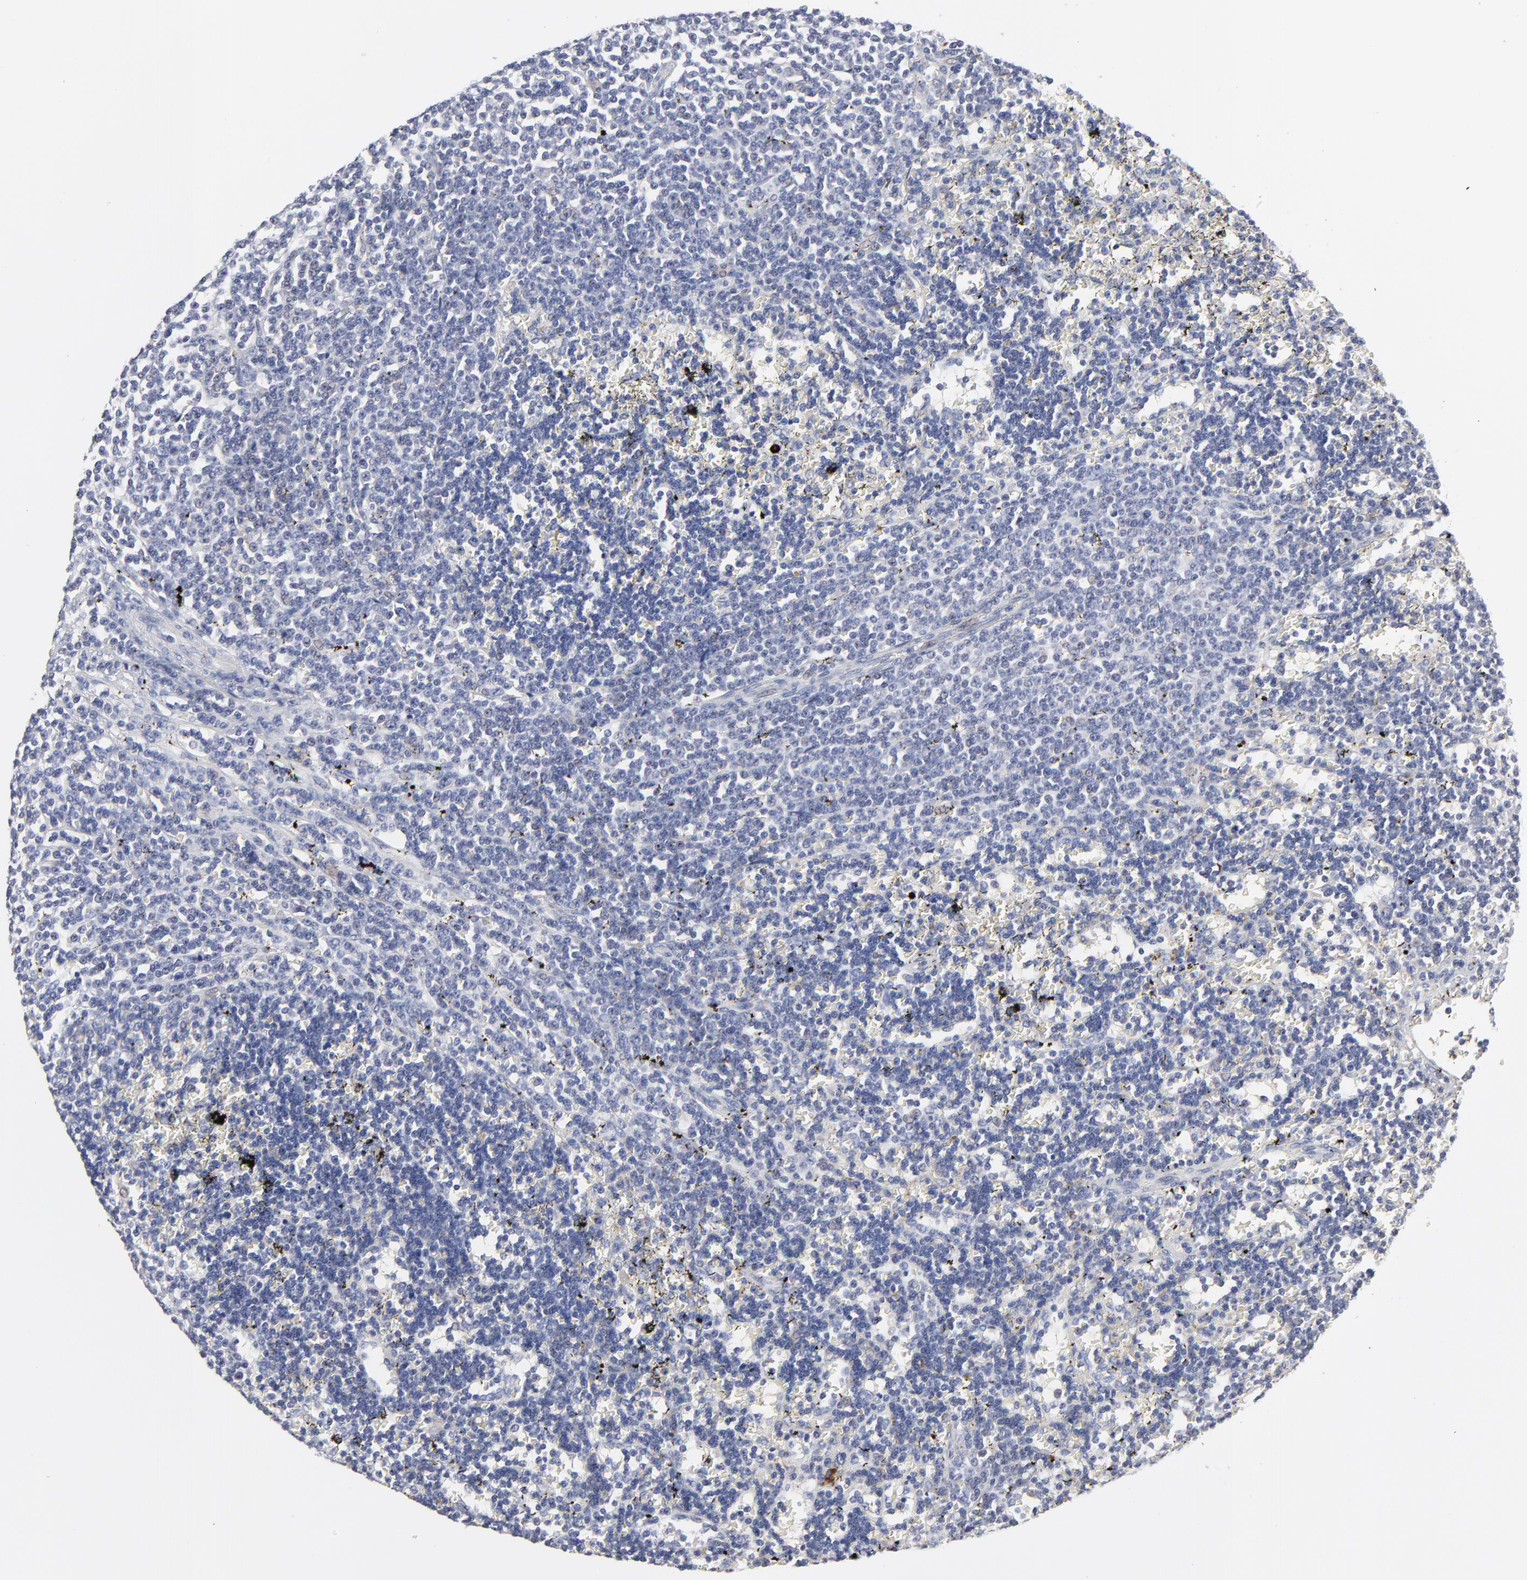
{"staining": {"intensity": "negative", "quantity": "none", "location": "none"}, "tissue": "lymphoma", "cell_type": "Tumor cells", "image_type": "cancer", "snomed": [{"axis": "morphology", "description": "Malignant lymphoma, non-Hodgkin's type, Low grade"}, {"axis": "topography", "description": "Spleen"}], "caption": "Micrograph shows no significant protein expression in tumor cells of lymphoma. (Immunohistochemistry (ihc), brightfield microscopy, high magnification).", "gene": "TRIM22", "patient": {"sex": "male", "age": 60}}